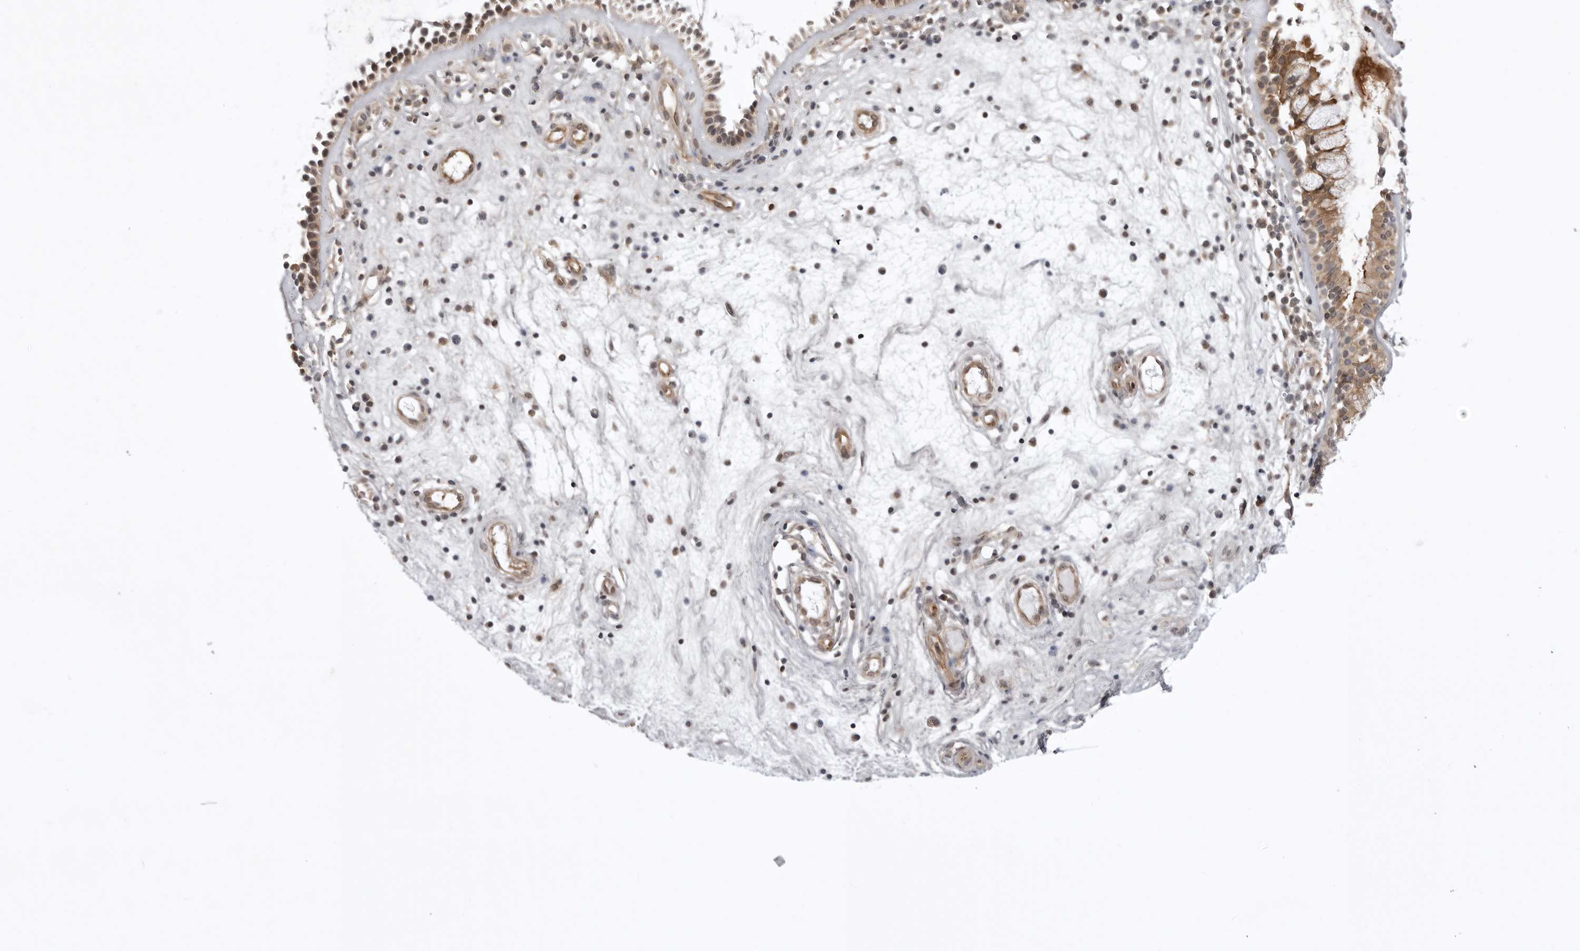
{"staining": {"intensity": "moderate", "quantity": ">75%", "location": "cytoplasmic/membranous"}, "tissue": "nasopharynx", "cell_type": "Respiratory epithelial cells", "image_type": "normal", "snomed": [{"axis": "morphology", "description": "Normal tissue, NOS"}, {"axis": "topography", "description": "Nasopharynx"}], "caption": "There is medium levels of moderate cytoplasmic/membranous expression in respiratory epithelial cells of normal nasopharynx, as demonstrated by immunohistochemical staining (brown color).", "gene": "USP43", "patient": {"sex": "female", "age": 39}}